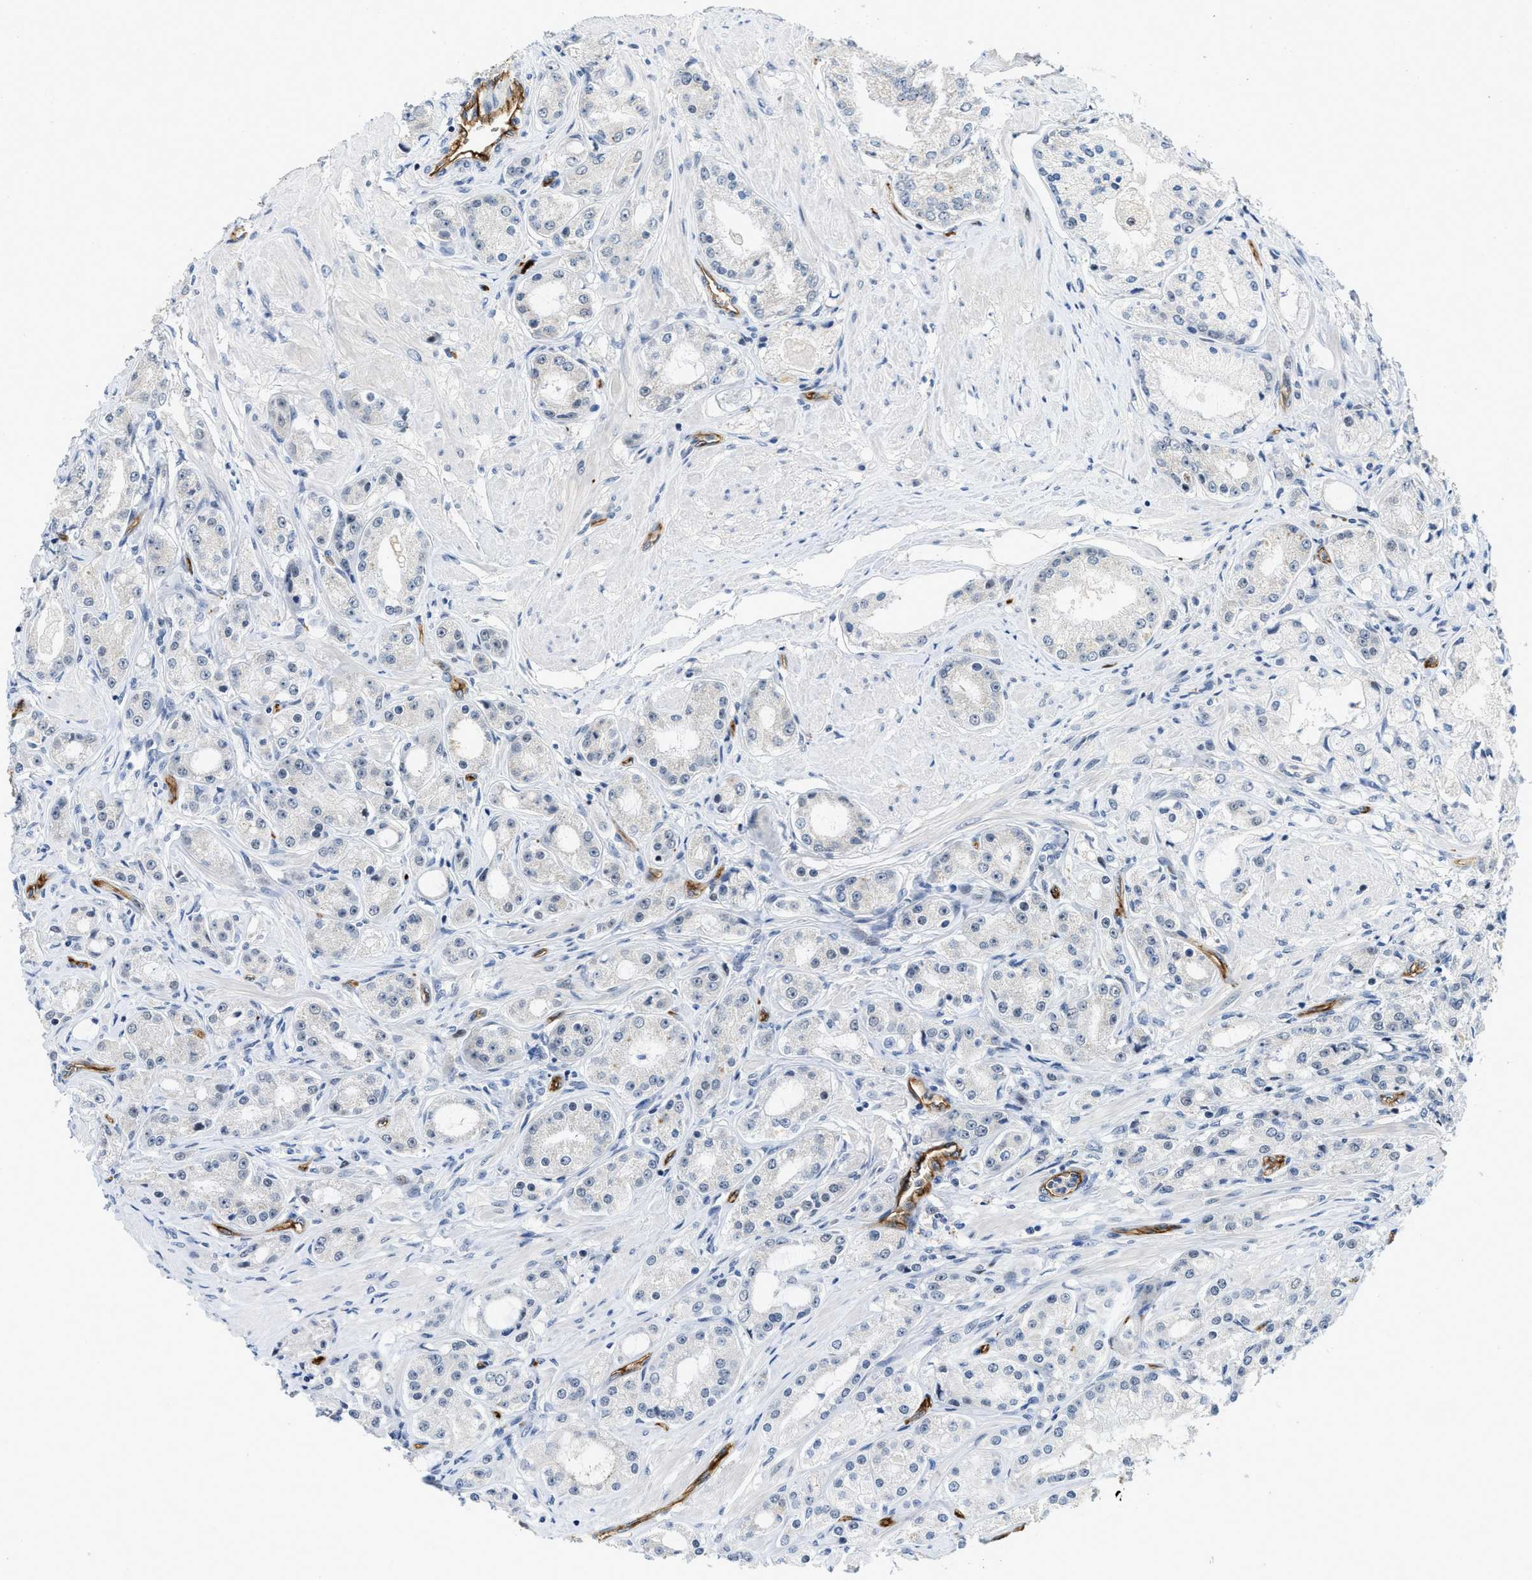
{"staining": {"intensity": "negative", "quantity": "none", "location": "none"}, "tissue": "prostate cancer", "cell_type": "Tumor cells", "image_type": "cancer", "snomed": [{"axis": "morphology", "description": "Adenocarcinoma, Low grade"}, {"axis": "topography", "description": "Prostate"}], "caption": "This is a image of immunohistochemistry (IHC) staining of prostate cancer, which shows no expression in tumor cells.", "gene": "SLCO2A1", "patient": {"sex": "male", "age": 63}}